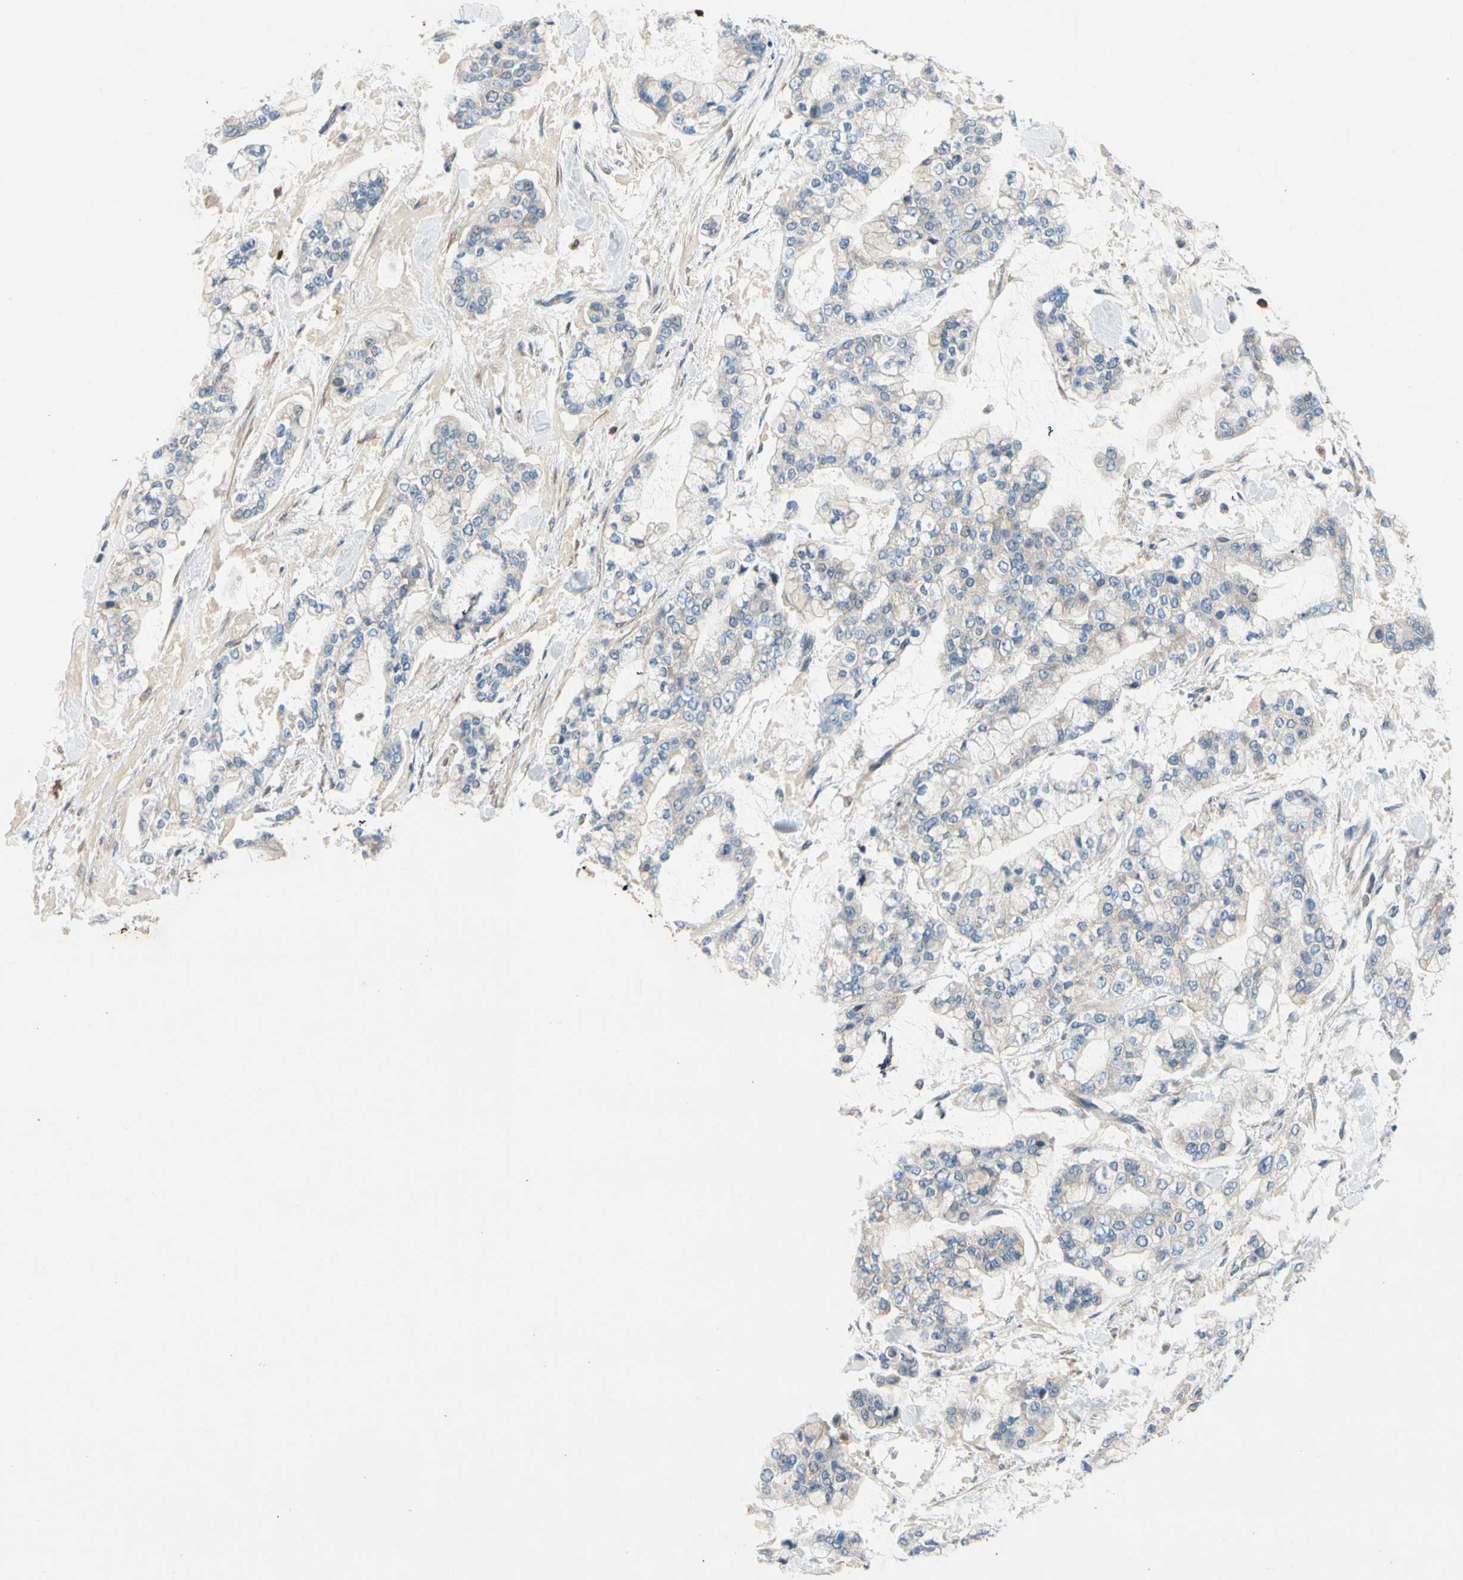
{"staining": {"intensity": "weak", "quantity": "<25%", "location": "cytoplasmic/membranous"}, "tissue": "stomach cancer", "cell_type": "Tumor cells", "image_type": "cancer", "snomed": [{"axis": "morphology", "description": "Normal tissue, NOS"}, {"axis": "morphology", "description": "Adenocarcinoma, NOS"}, {"axis": "topography", "description": "Stomach, upper"}, {"axis": "topography", "description": "Stomach"}], "caption": "The IHC photomicrograph has no significant positivity in tumor cells of stomach cancer tissue.", "gene": "SIGLEC5", "patient": {"sex": "male", "age": 76}}